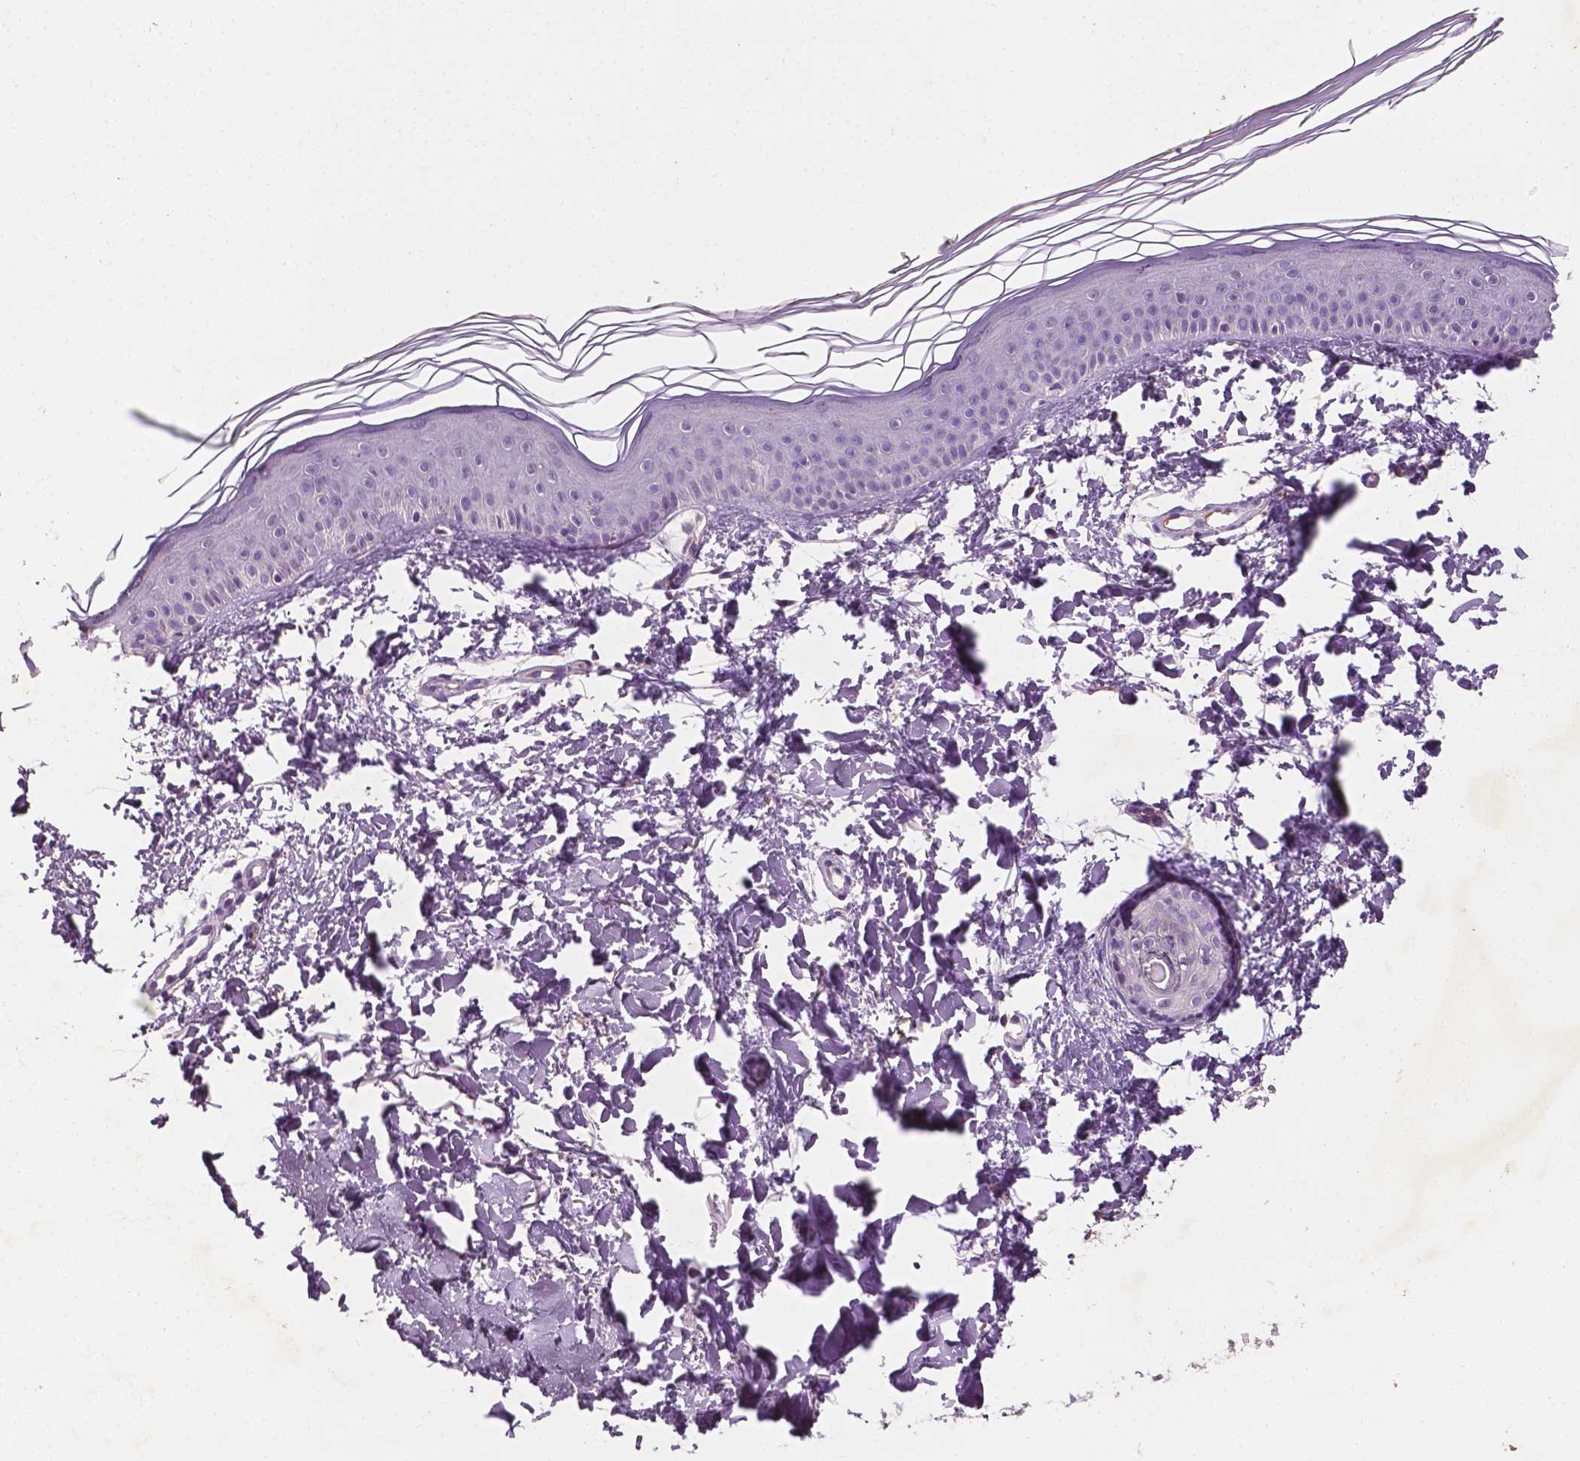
{"staining": {"intensity": "negative", "quantity": "none", "location": "none"}, "tissue": "skin", "cell_type": "Fibroblasts", "image_type": "normal", "snomed": [{"axis": "morphology", "description": "Normal tissue, NOS"}, {"axis": "topography", "description": "Skin"}], "caption": "The immunohistochemistry image has no significant positivity in fibroblasts of skin. (Brightfield microscopy of DAB immunohistochemistry at high magnification).", "gene": "MROH6", "patient": {"sex": "female", "age": 62}}